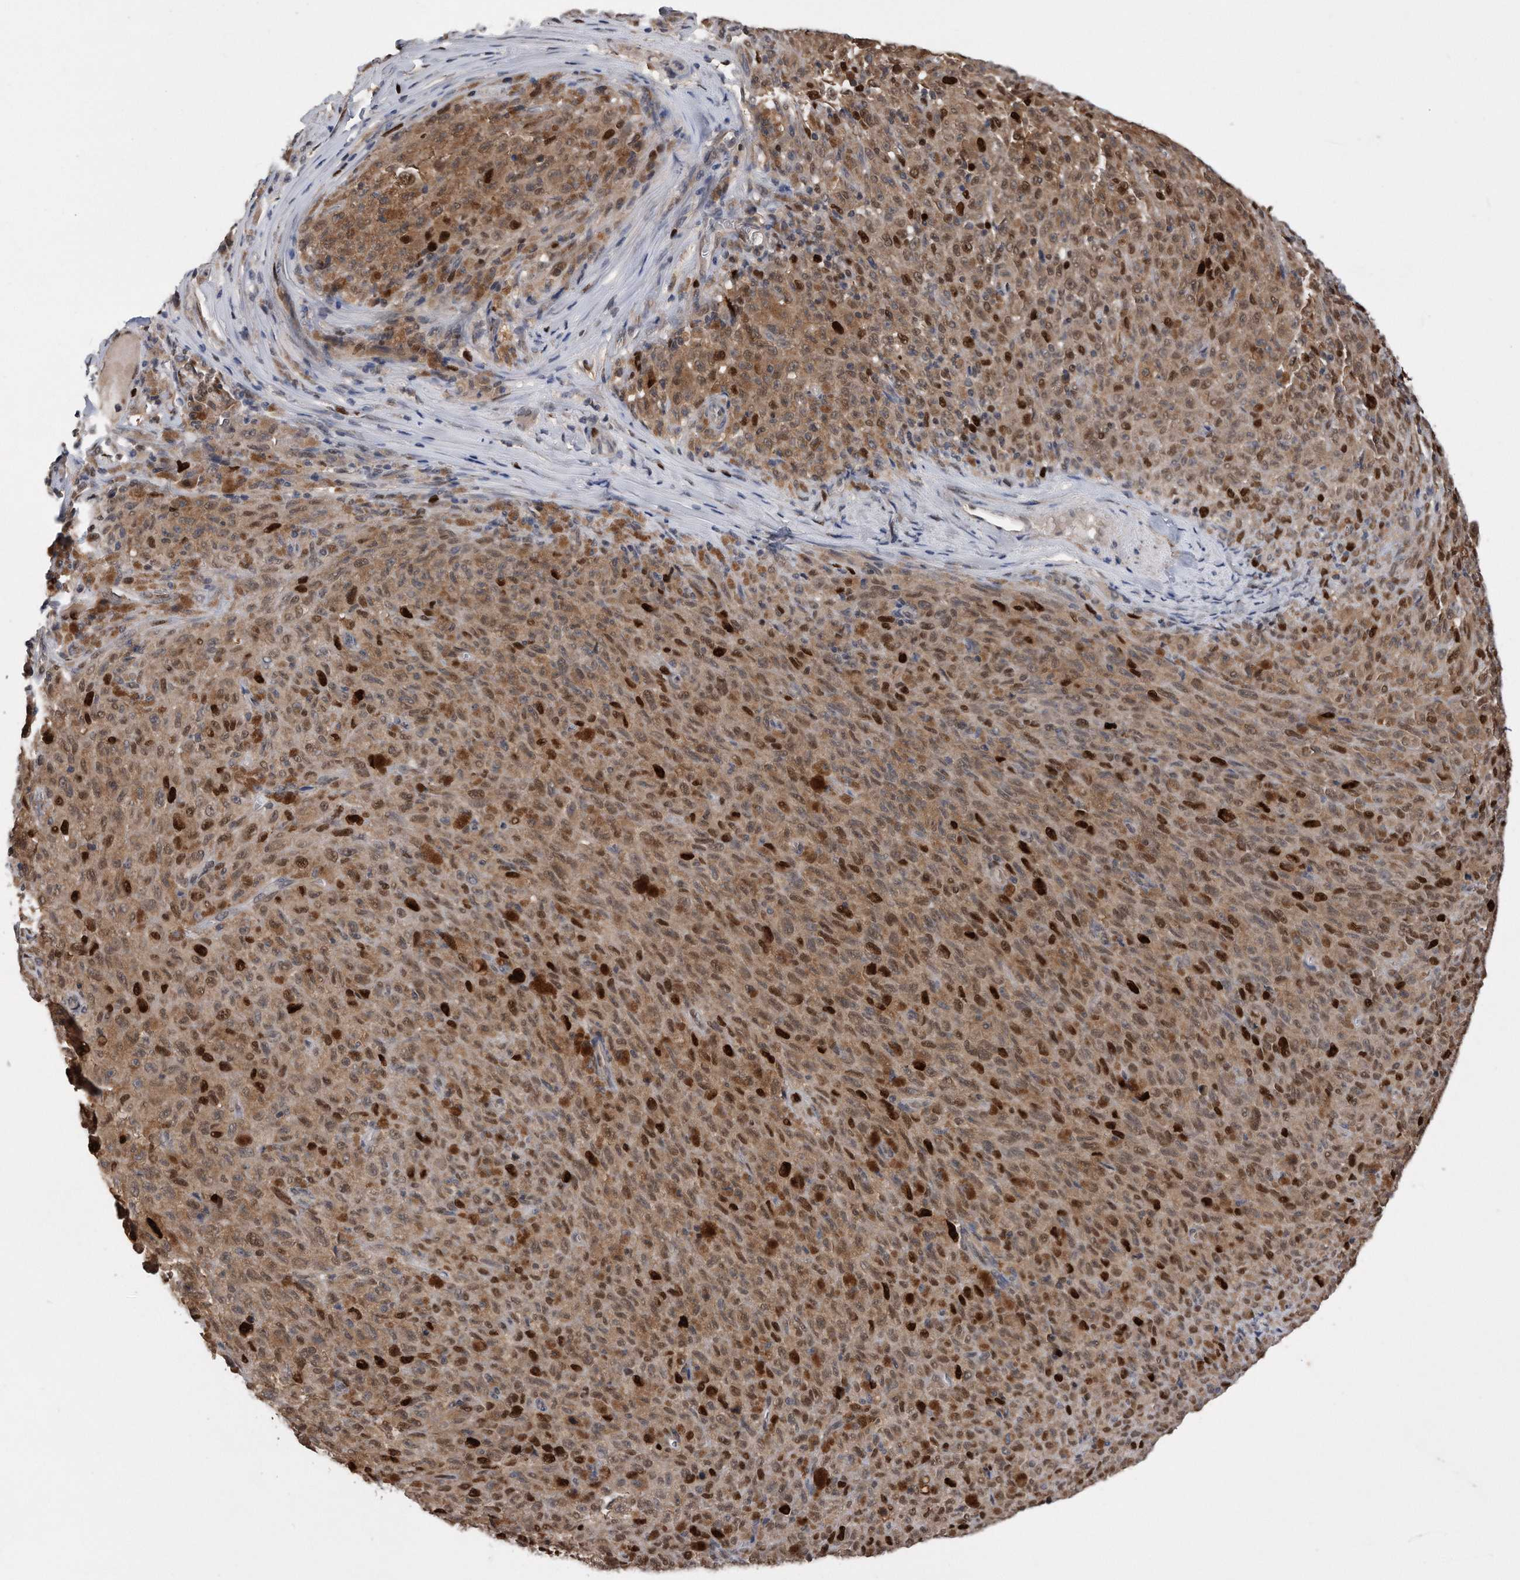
{"staining": {"intensity": "strong", "quantity": "25%-75%", "location": "nuclear"}, "tissue": "melanoma", "cell_type": "Tumor cells", "image_type": "cancer", "snomed": [{"axis": "morphology", "description": "Malignant melanoma, NOS"}, {"axis": "topography", "description": "Skin"}], "caption": "The photomicrograph displays staining of melanoma, revealing strong nuclear protein expression (brown color) within tumor cells.", "gene": "PCNA", "patient": {"sex": "female", "age": 82}}